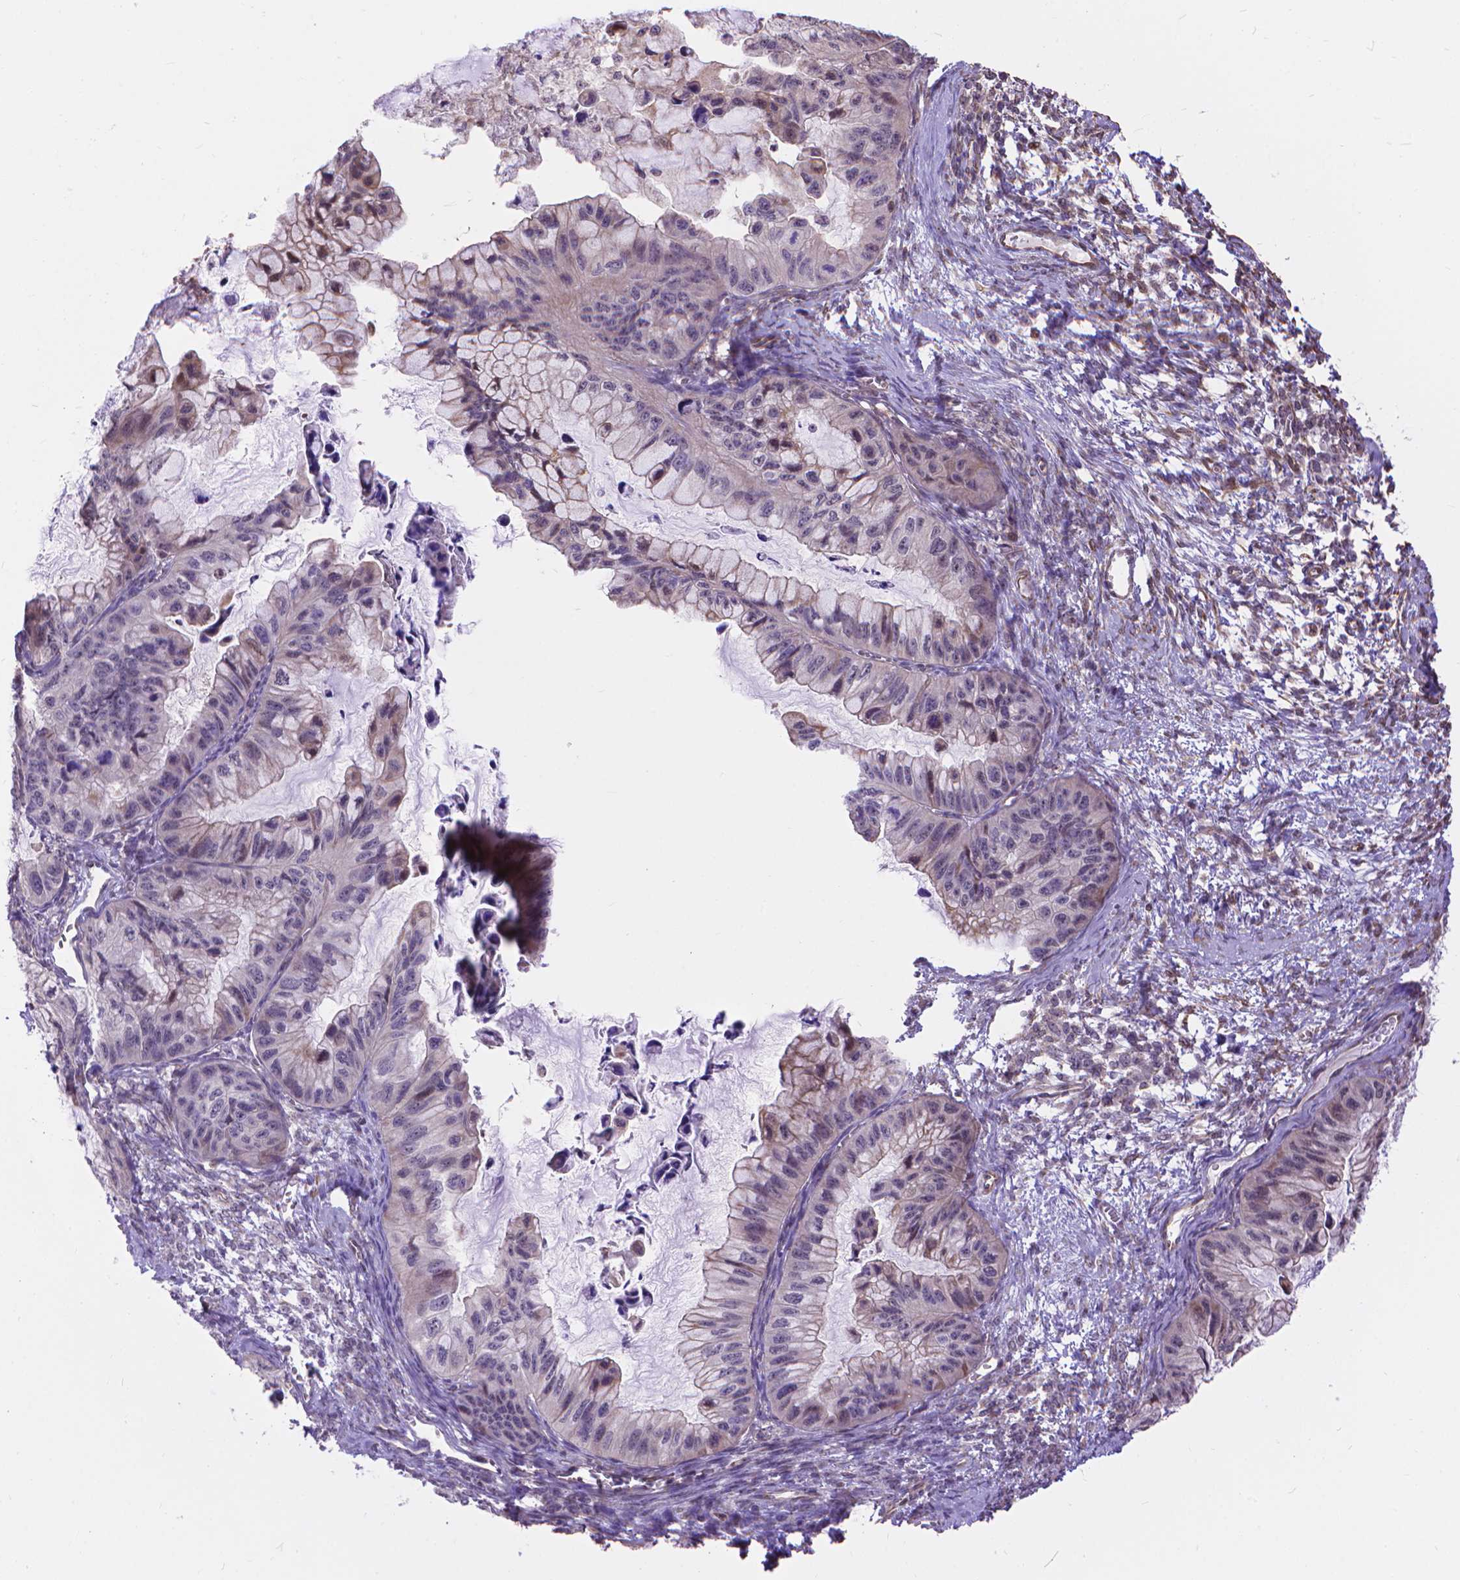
{"staining": {"intensity": "negative", "quantity": "none", "location": "none"}, "tissue": "ovarian cancer", "cell_type": "Tumor cells", "image_type": "cancer", "snomed": [{"axis": "morphology", "description": "Cystadenocarcinoma, mucinous, NOS"}, {"axis": "topography", "description": "Ovary"}], "caption": "IHC photomicrograph of ovarian cancer (mucinous cystadenocarcinoma) stained for a protein (brown), which displays no expression in tumor cells.", "gene": "TMEM135", "patient": {"sex": "female", "age": 72}}